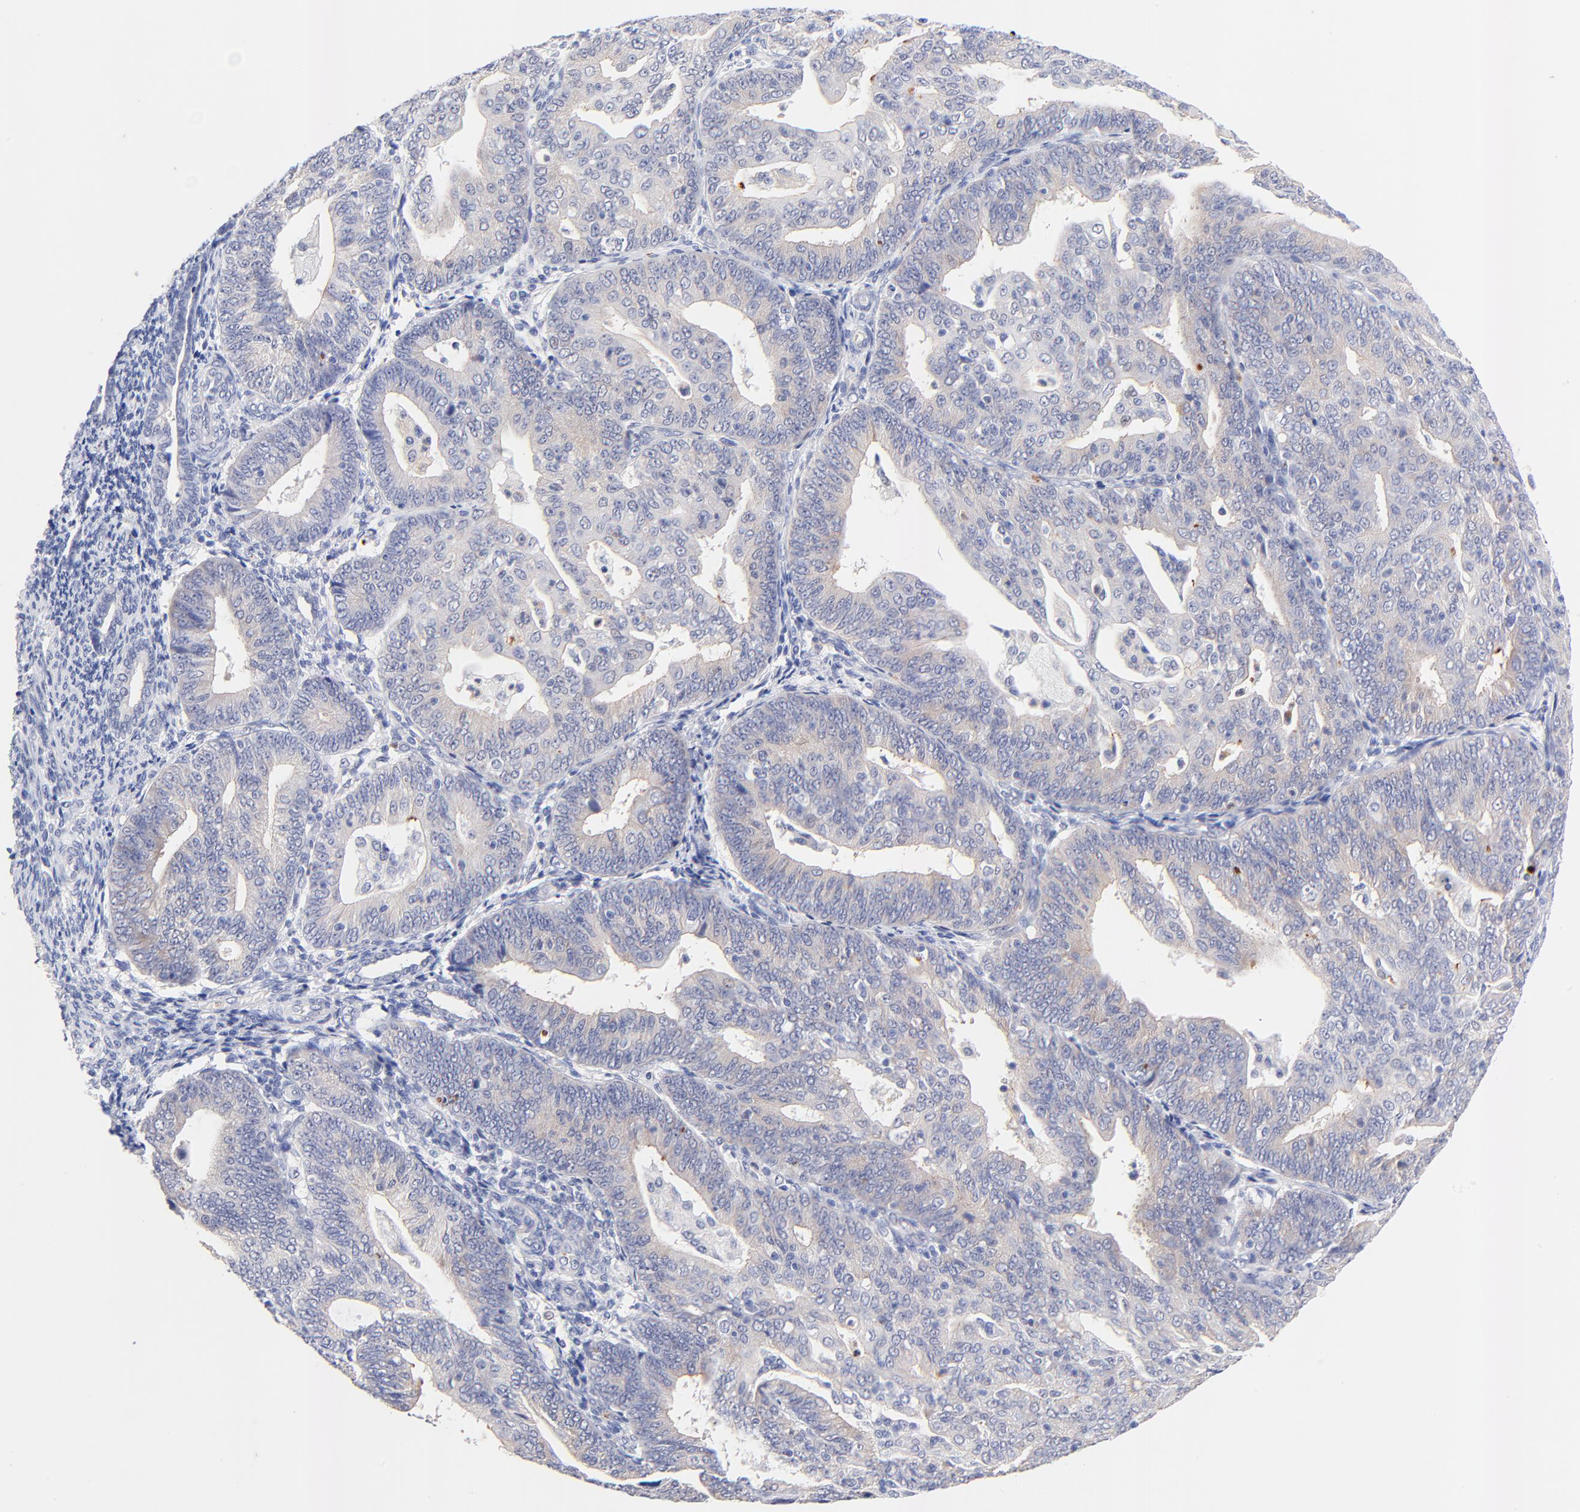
{"staining": {"intensity": "negative", "quantity": "none", "location": "none"}, "tissue": "endometrial cancer", "cell_type": "Tumor cells", "image_type": "cancer", "snomed": [{"axis": "morphology", "description": "Adenocarcinoma, NOS"}, {"axis": "topography", "description": "Endometrium"}], "caption": "This is an immunohistochemistry micrograph of endometrial adenocarcinoma. There is no staining in tumor cells.", "gene": "FAM117B", "patient": {"sex": "female", "age": 56}}